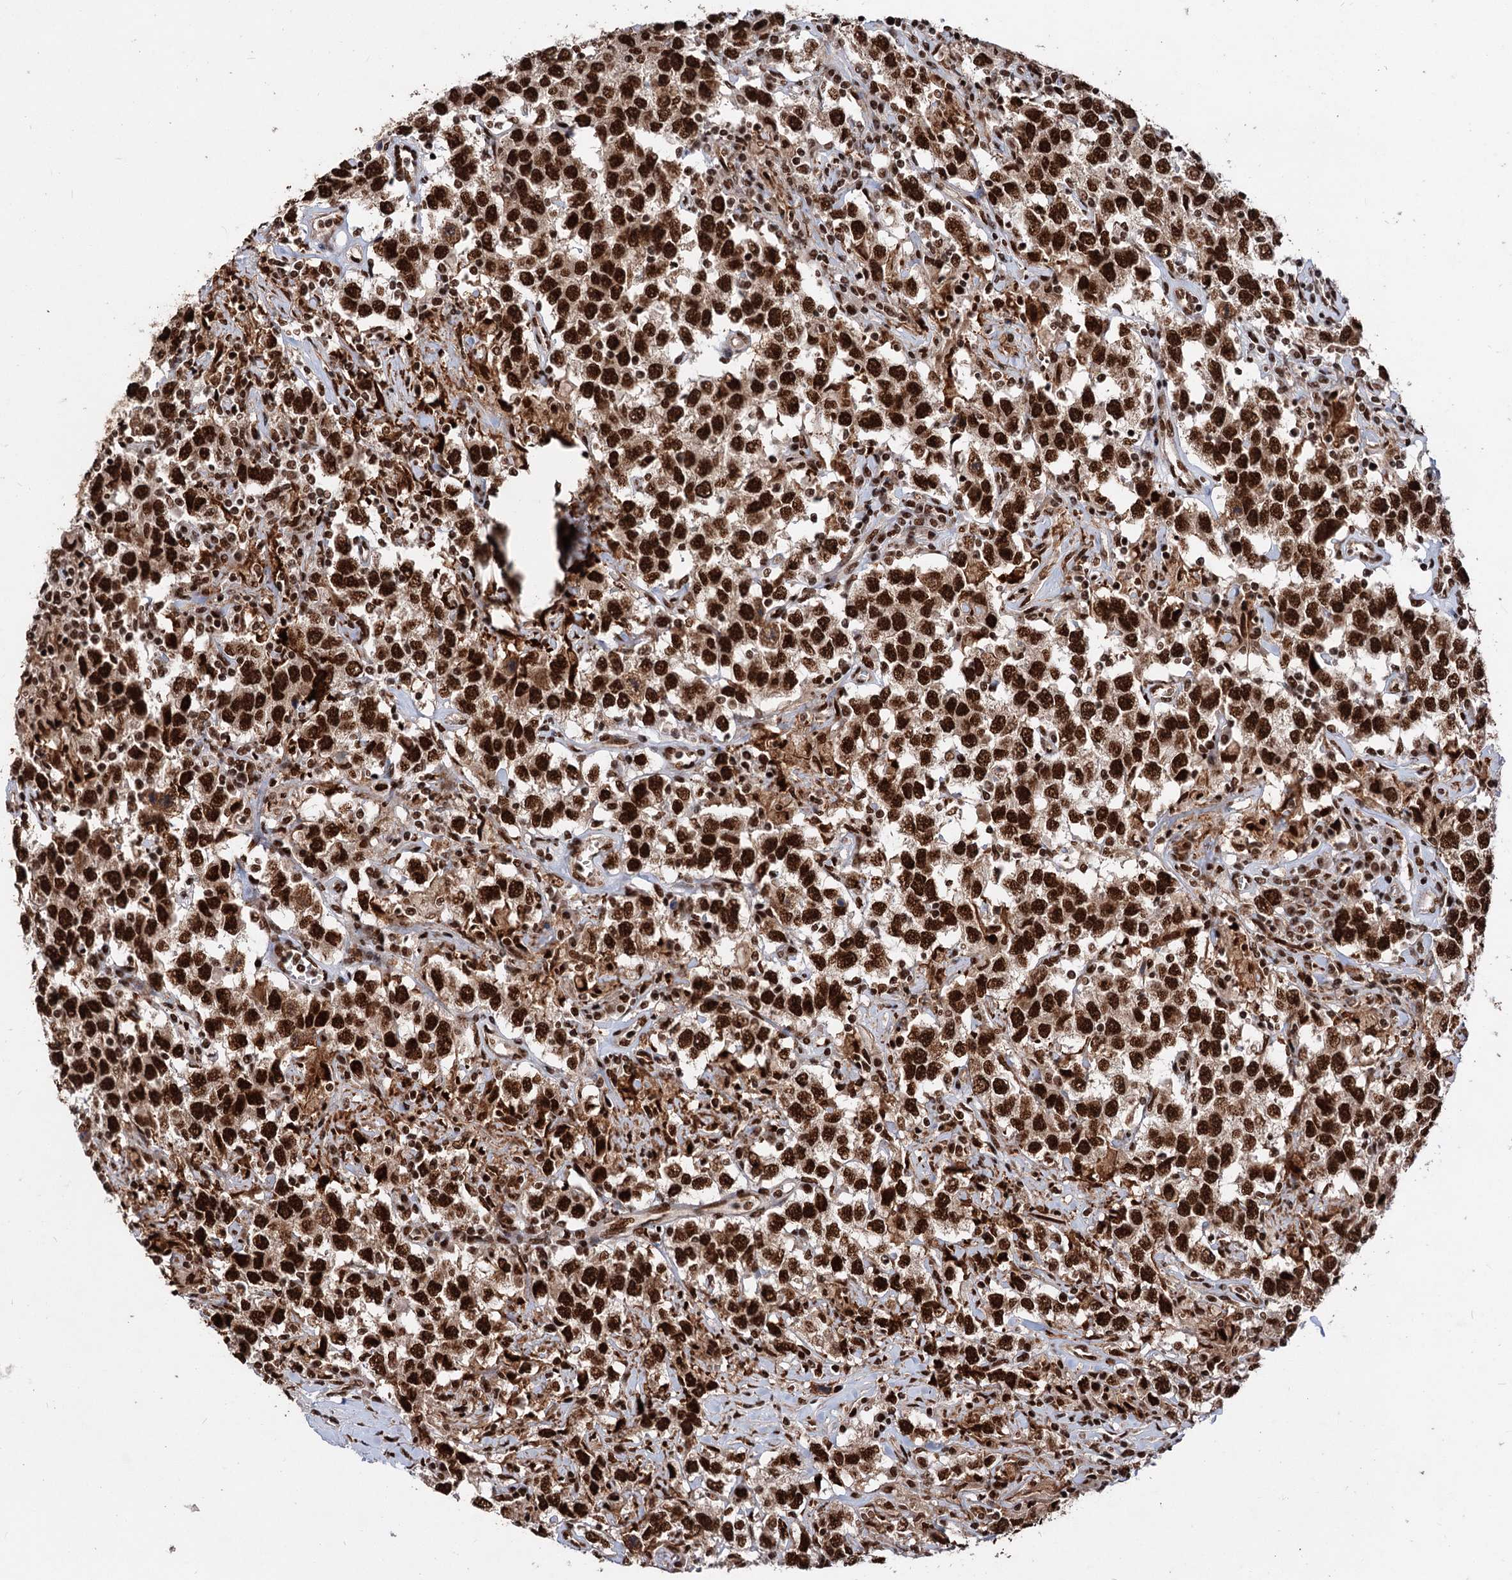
{"staining": {"intensity": "strong", "quantity": ">75%", "location": "nuclear"}, "tissue": "testis cancer", "cell_type": "Tumor cells", "image_type": "cancer", "snomed": [{"axis": "morphology", "description": "Seminoma, NOS"}, {"axis": "topography", "description": "Testis"}], "caption": "Testis cancer (seminoma) tissue displays strong nuclear positivity in about >75% of tumor cells", "gene": "MAML1", "patient": {"sex": "male", "age": 41}}